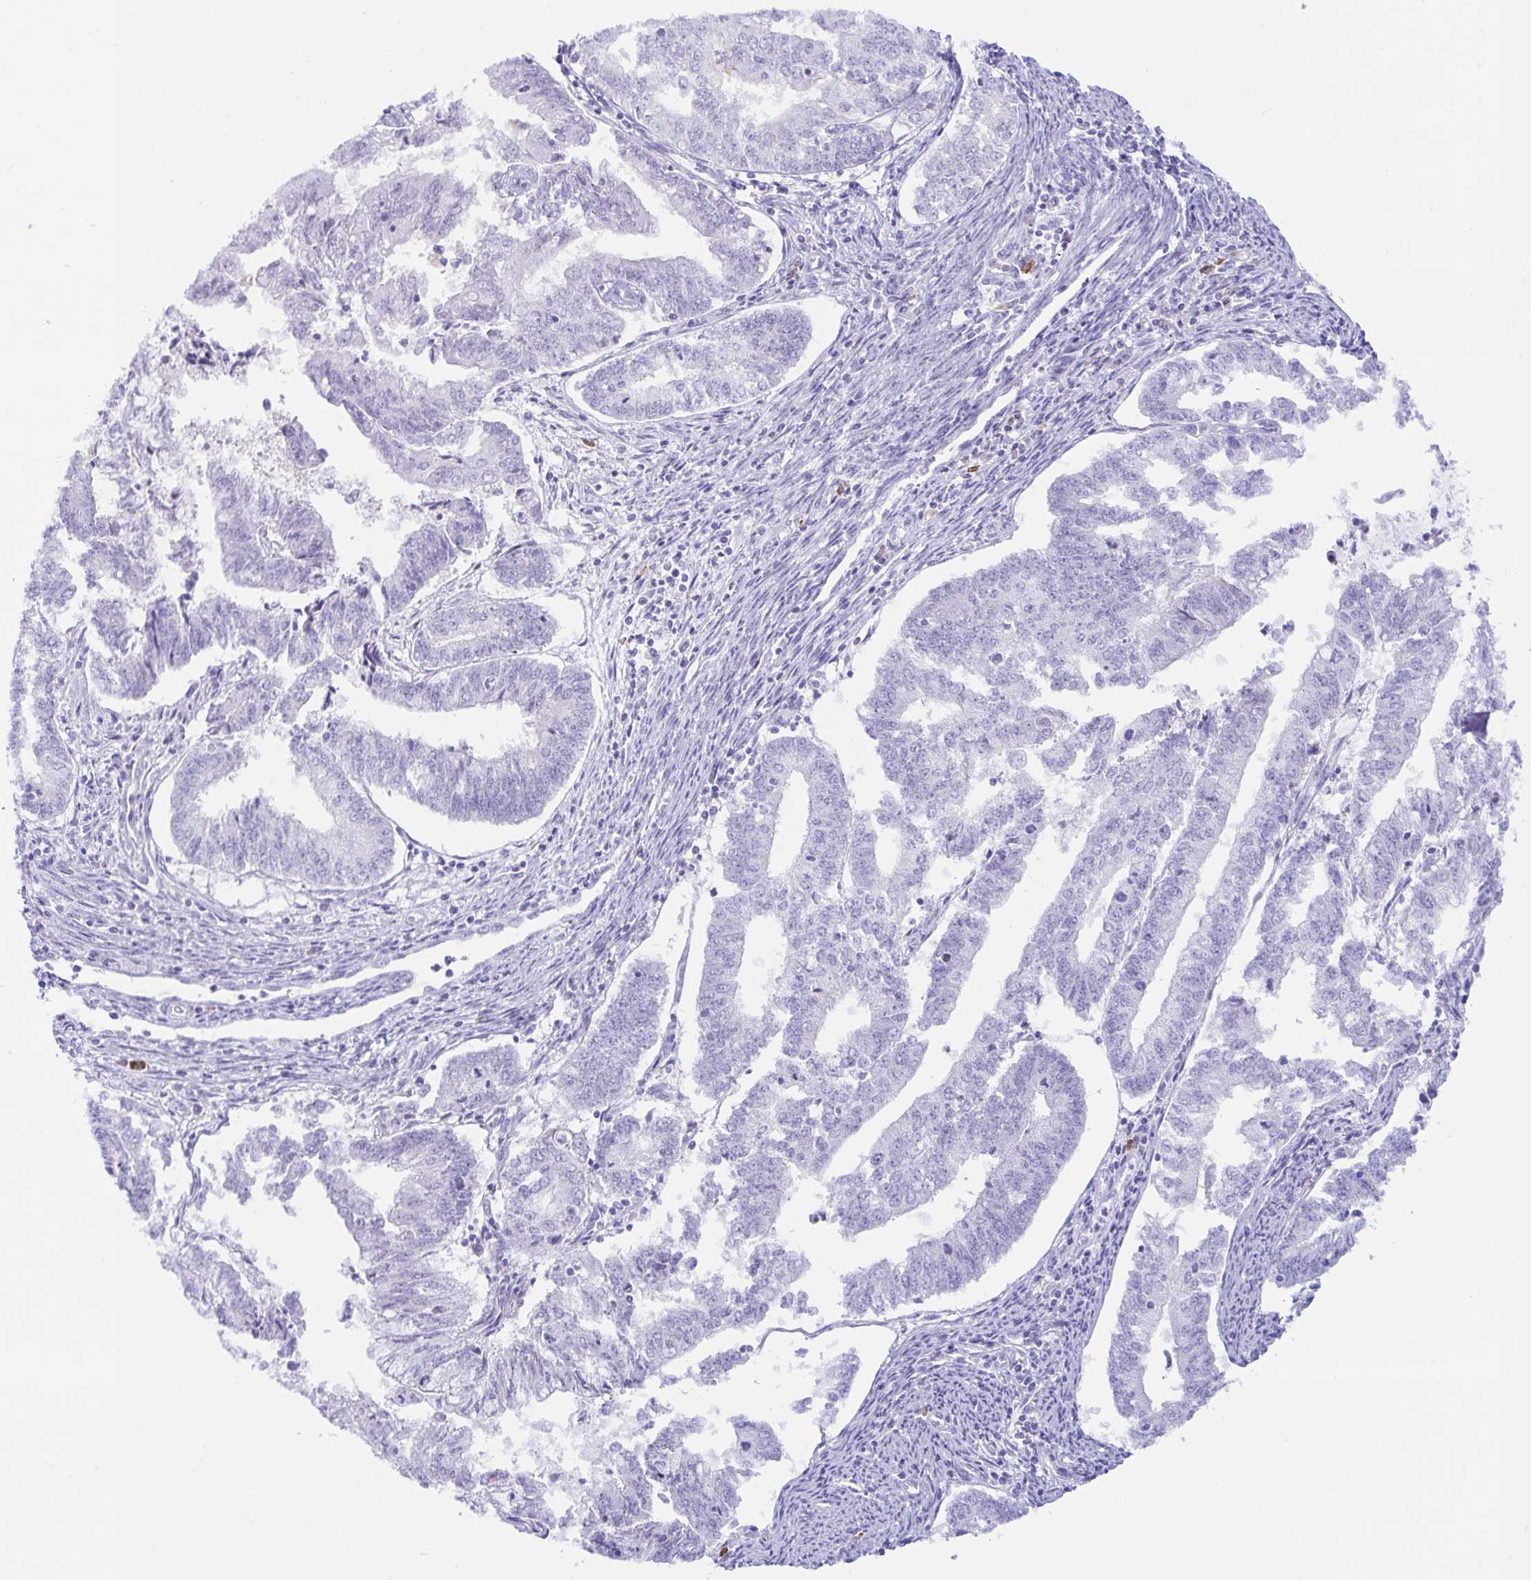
{"staining": {"intensity": "negative", "quantity": "none", "location": "none"}, "tissue": "endometrial cancer", "cell_type": "Tumor cells", "image_type": "cancer", "snomed": [{"axis": "morphology", "description": "Adenocarcinoma, NOS"}, {"axis": "topography", "description": "Endometrium"}], "caption": "This is an immunohistochemistry histopathology image of human endometrial cancer. There is no staining in tumor cells.", "gene": "BEST1", "patient": {"sex": "female", "age": 61}}